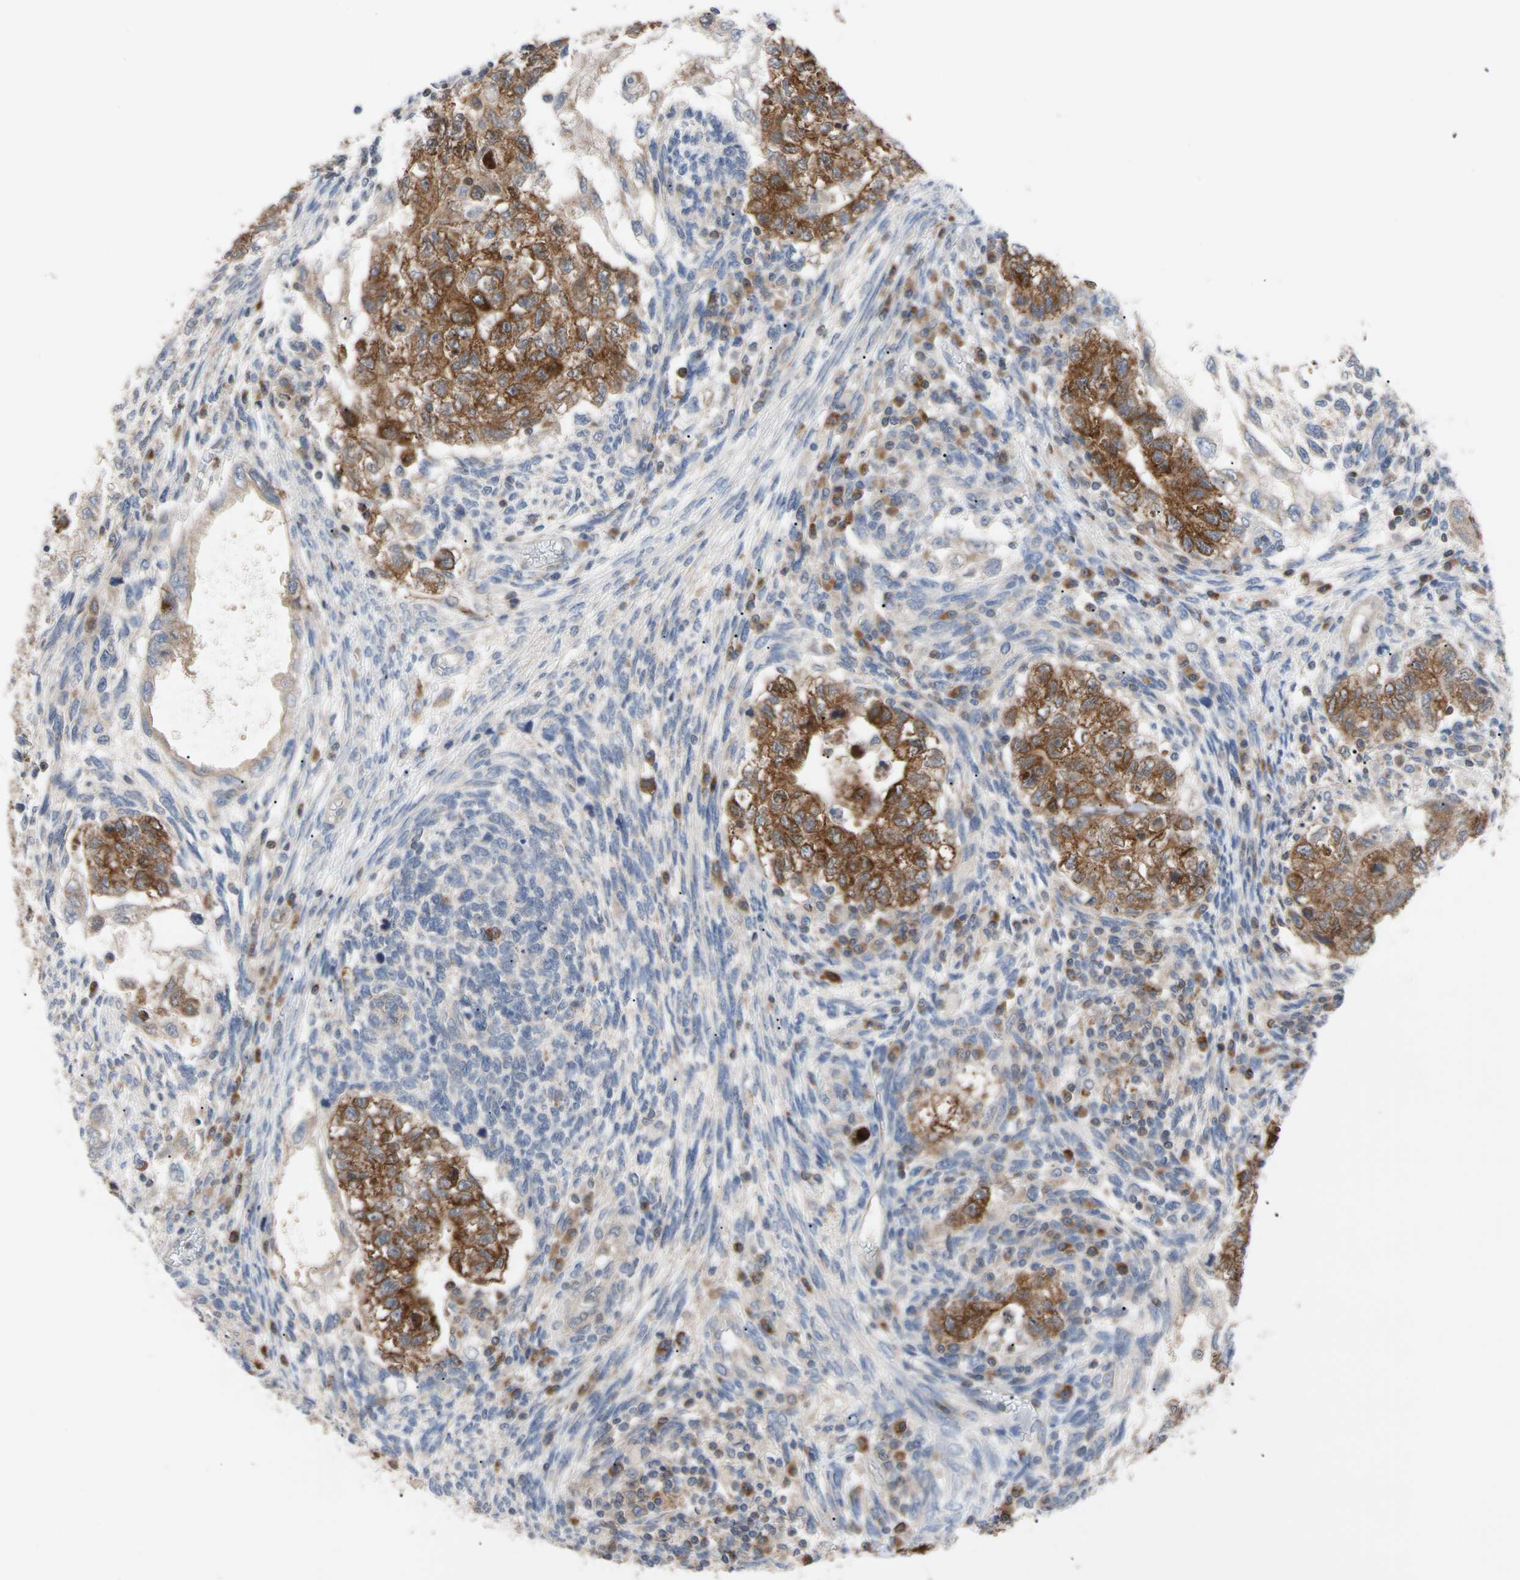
{"staining": {"intensity": "strong", "quantity": ">75%", "location": "cytoplasmic/membranous"}, "tissue": "testis cancer", "cell_type": "Tumor cells", "image_type": "cancer", "snomed": [{"axis": "morphology", "description": "Normal tissue, NOS"}, {"axis": "morphology", "description": "Carcinoma, Embryonal, NOS"}, {"axis": "topography", "description": "Testis"}], "caption": "Immunohistochemistry (DAB (3,3'-diaminobenzidine)) staining of testis cancer (embryonal carcinoma) displays strong cytoplasmic/membranous protein staining in about >75% of tumor cells. (DAB (3,3'-diaminobenzidine) IHC, brown staining for protein, blue staining for nuclei).", "gene": "MCL1", "patient": {"sex": "male", "age": 36}}